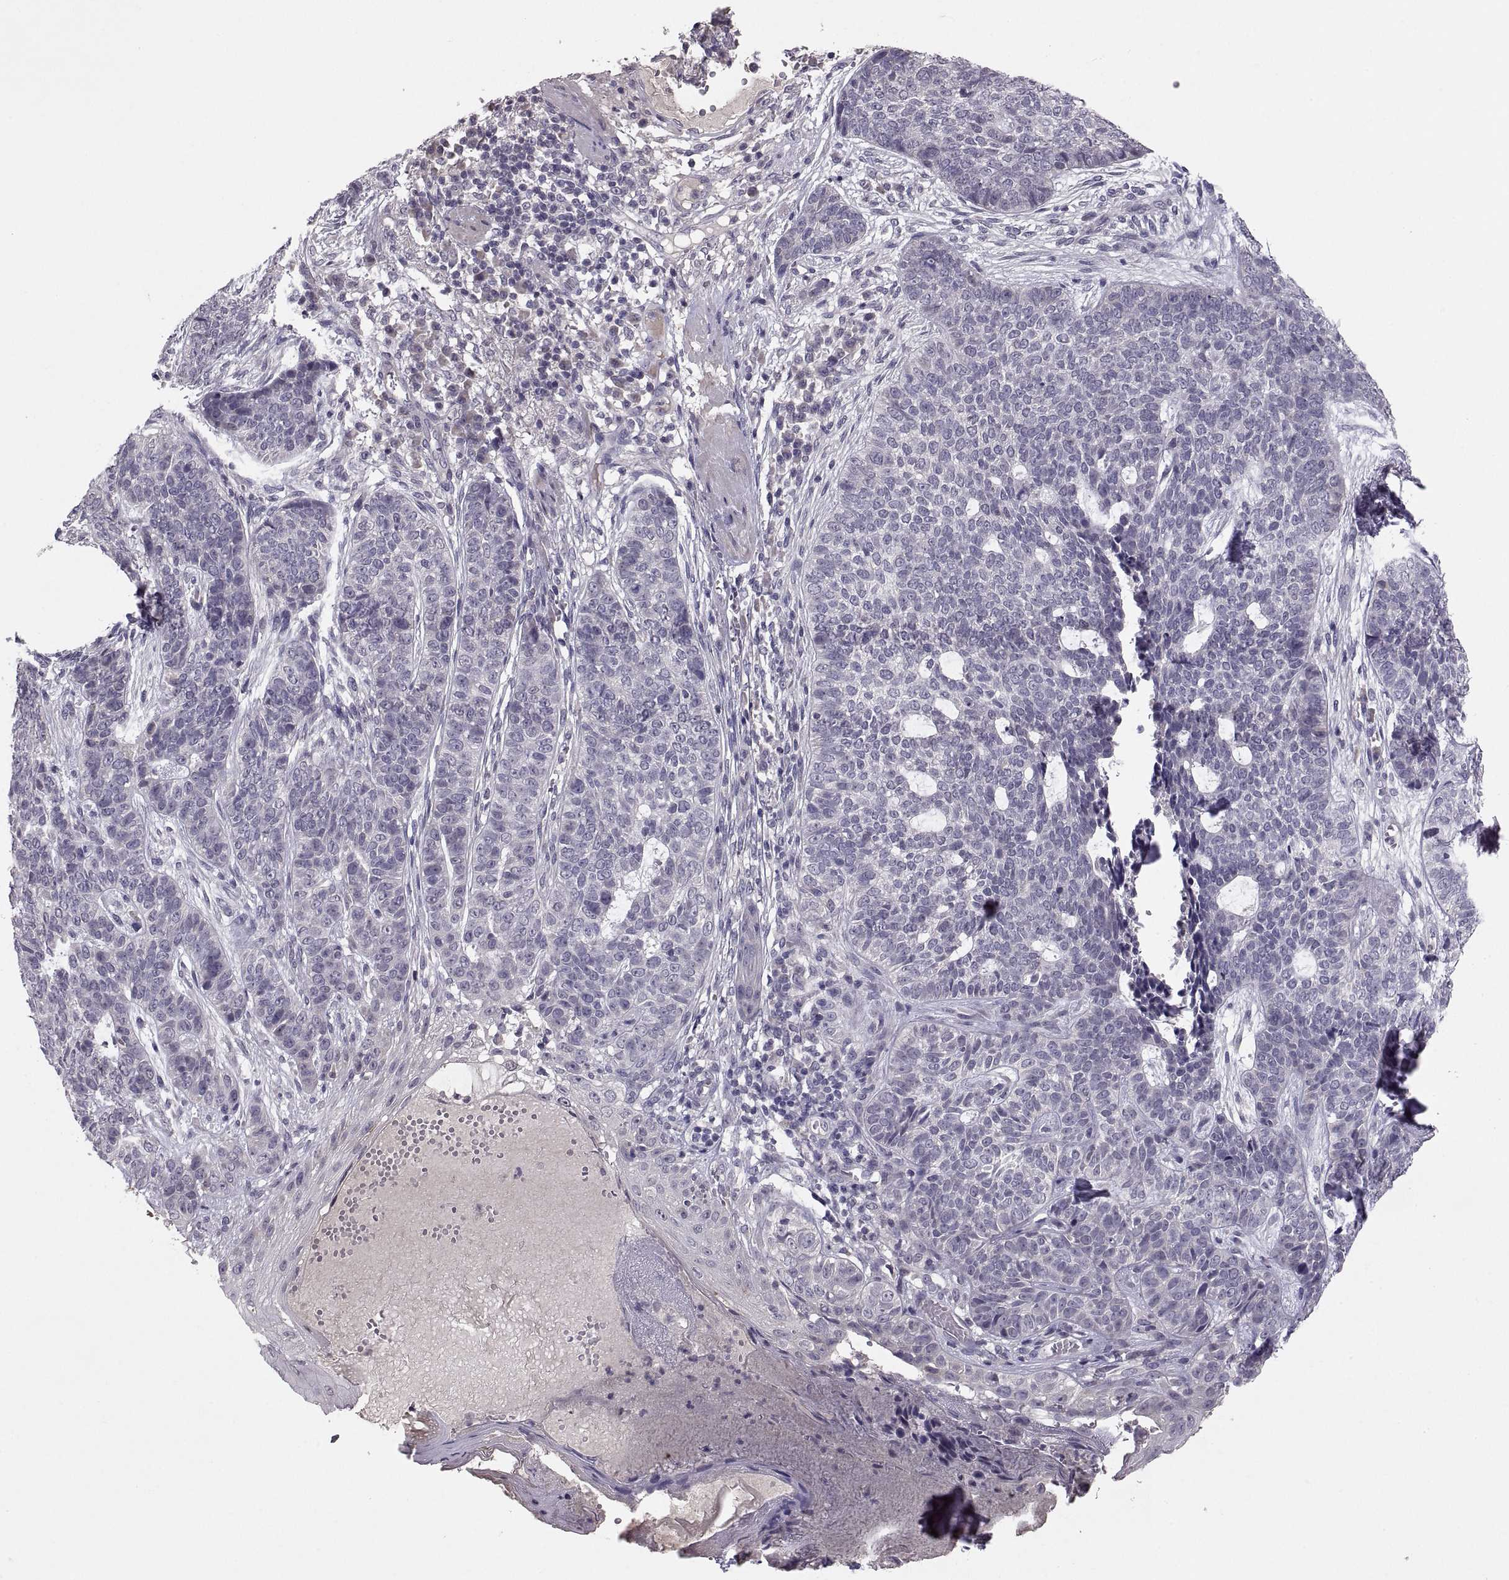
{"staining": {"intensity": "negative", "quantity": "none", "location": "none"}, "tissue": "skin cancer", "cell_type": "Tumor cells", "image_type": "cancer", "snomed": [{"axis": "morphology", "description": "Basal cell carcinoma"}, {"axis": "topography", "description": "Skin"}], "caption": "Immunohistochemistry (IHC) histopathology image of neoplastic tissue: skin cancer stained with DAB displays no significant protein positivity in tumor cells. (DAB (3,3'-diaminobenzidine) immunohistochemistry with hematoxylin counter stain).", "gene": "PAX2", "patient": {"sex": "female", "age": 69}}